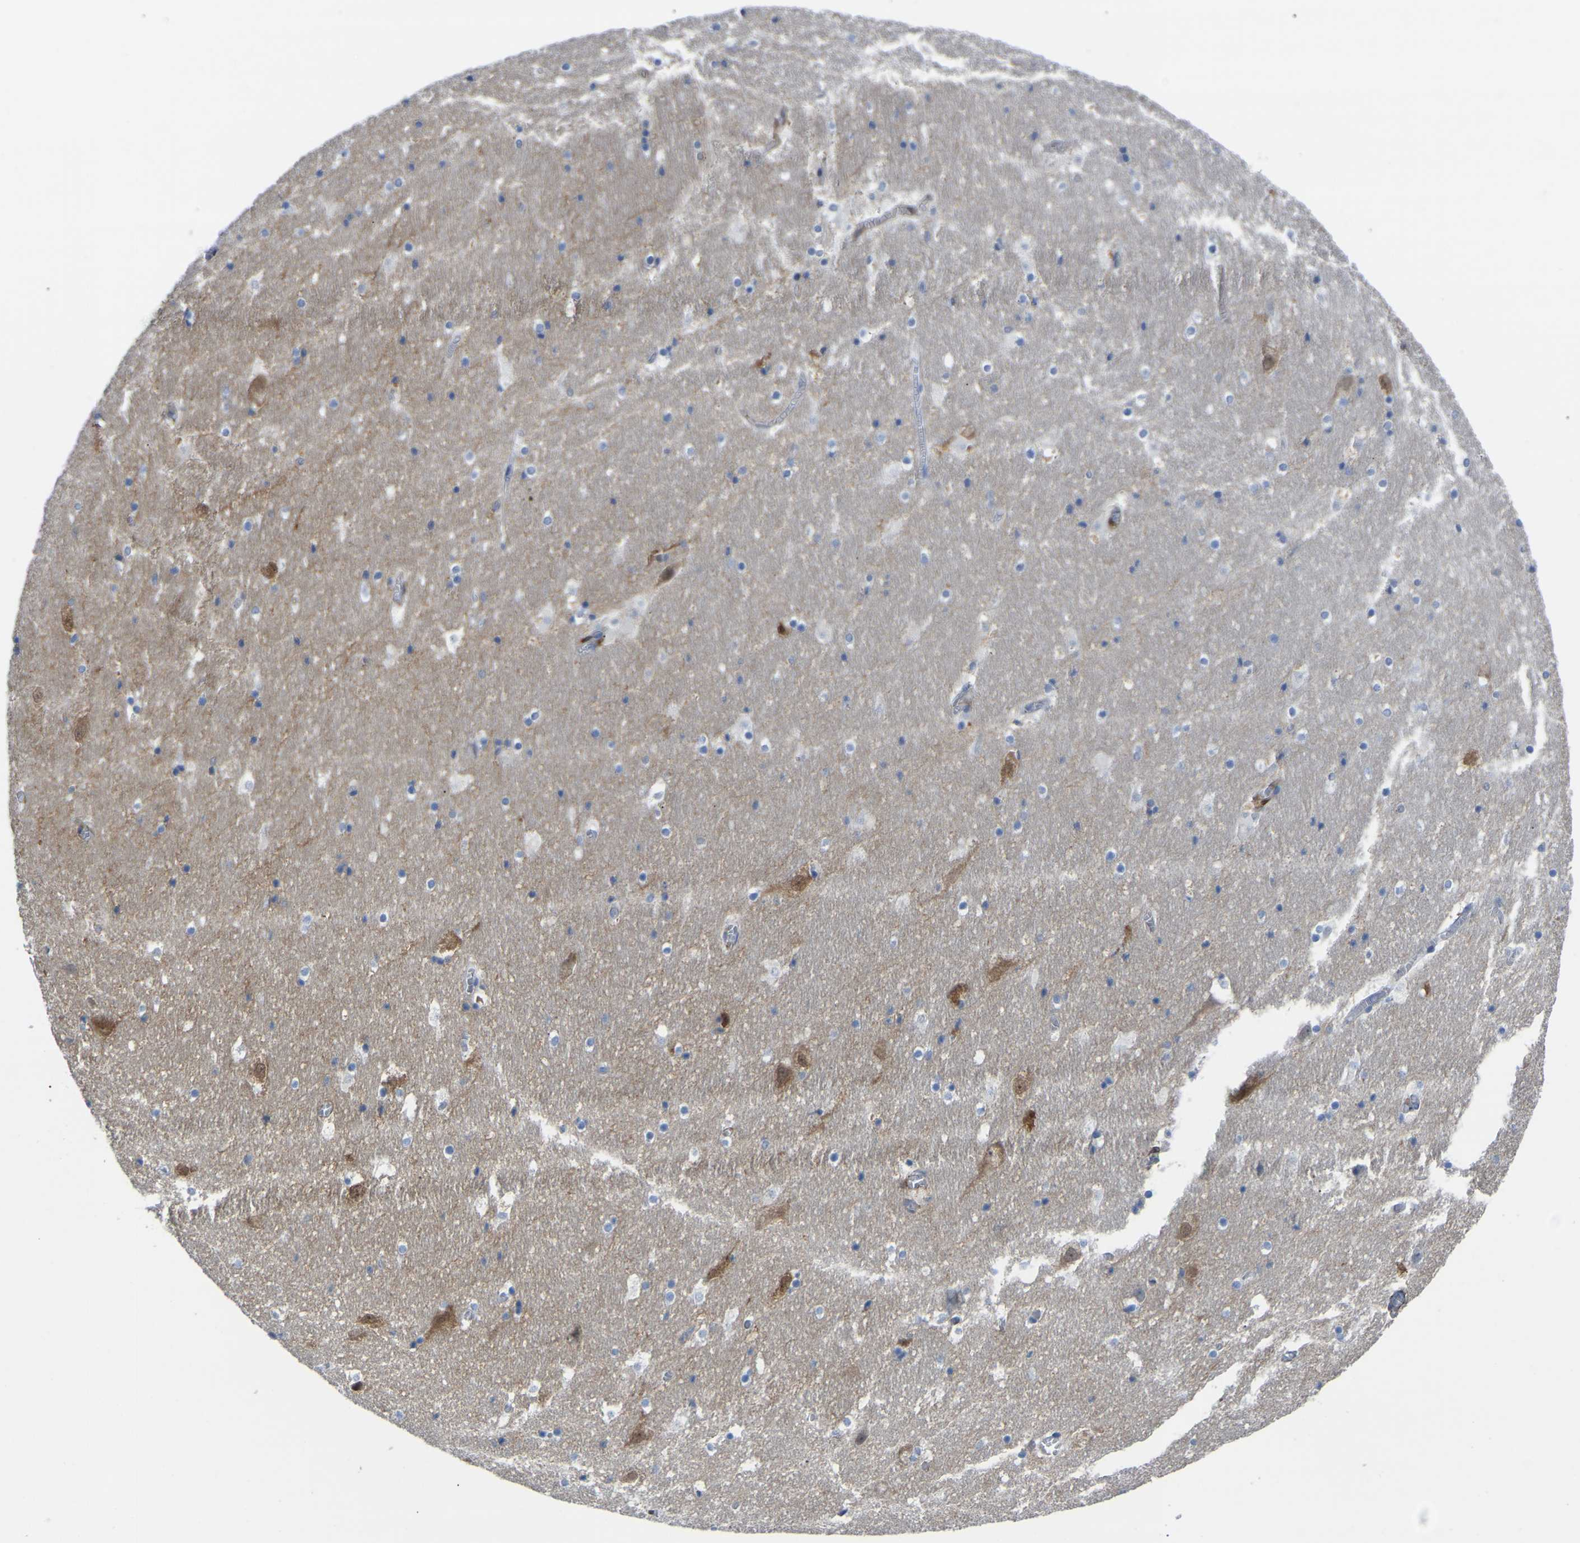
{"staining": {"intensity": "negative", "quantity": "none", "location": "none"}, "tissue": "hippocampus", "cell_type": "Glial cells", "image_type": "normal", "snomed": [{"axis": "morphology", "description": "Normal tissue, NOS"}, {"axis": "topography", "description": "Hippocampus"}], "caption": "Immunohistochemical staining of unremarkable hippocampus exhibits no significant expression in glial cells.", "gene": "CIT", "patient": {"sex": "male", "age": 45}}